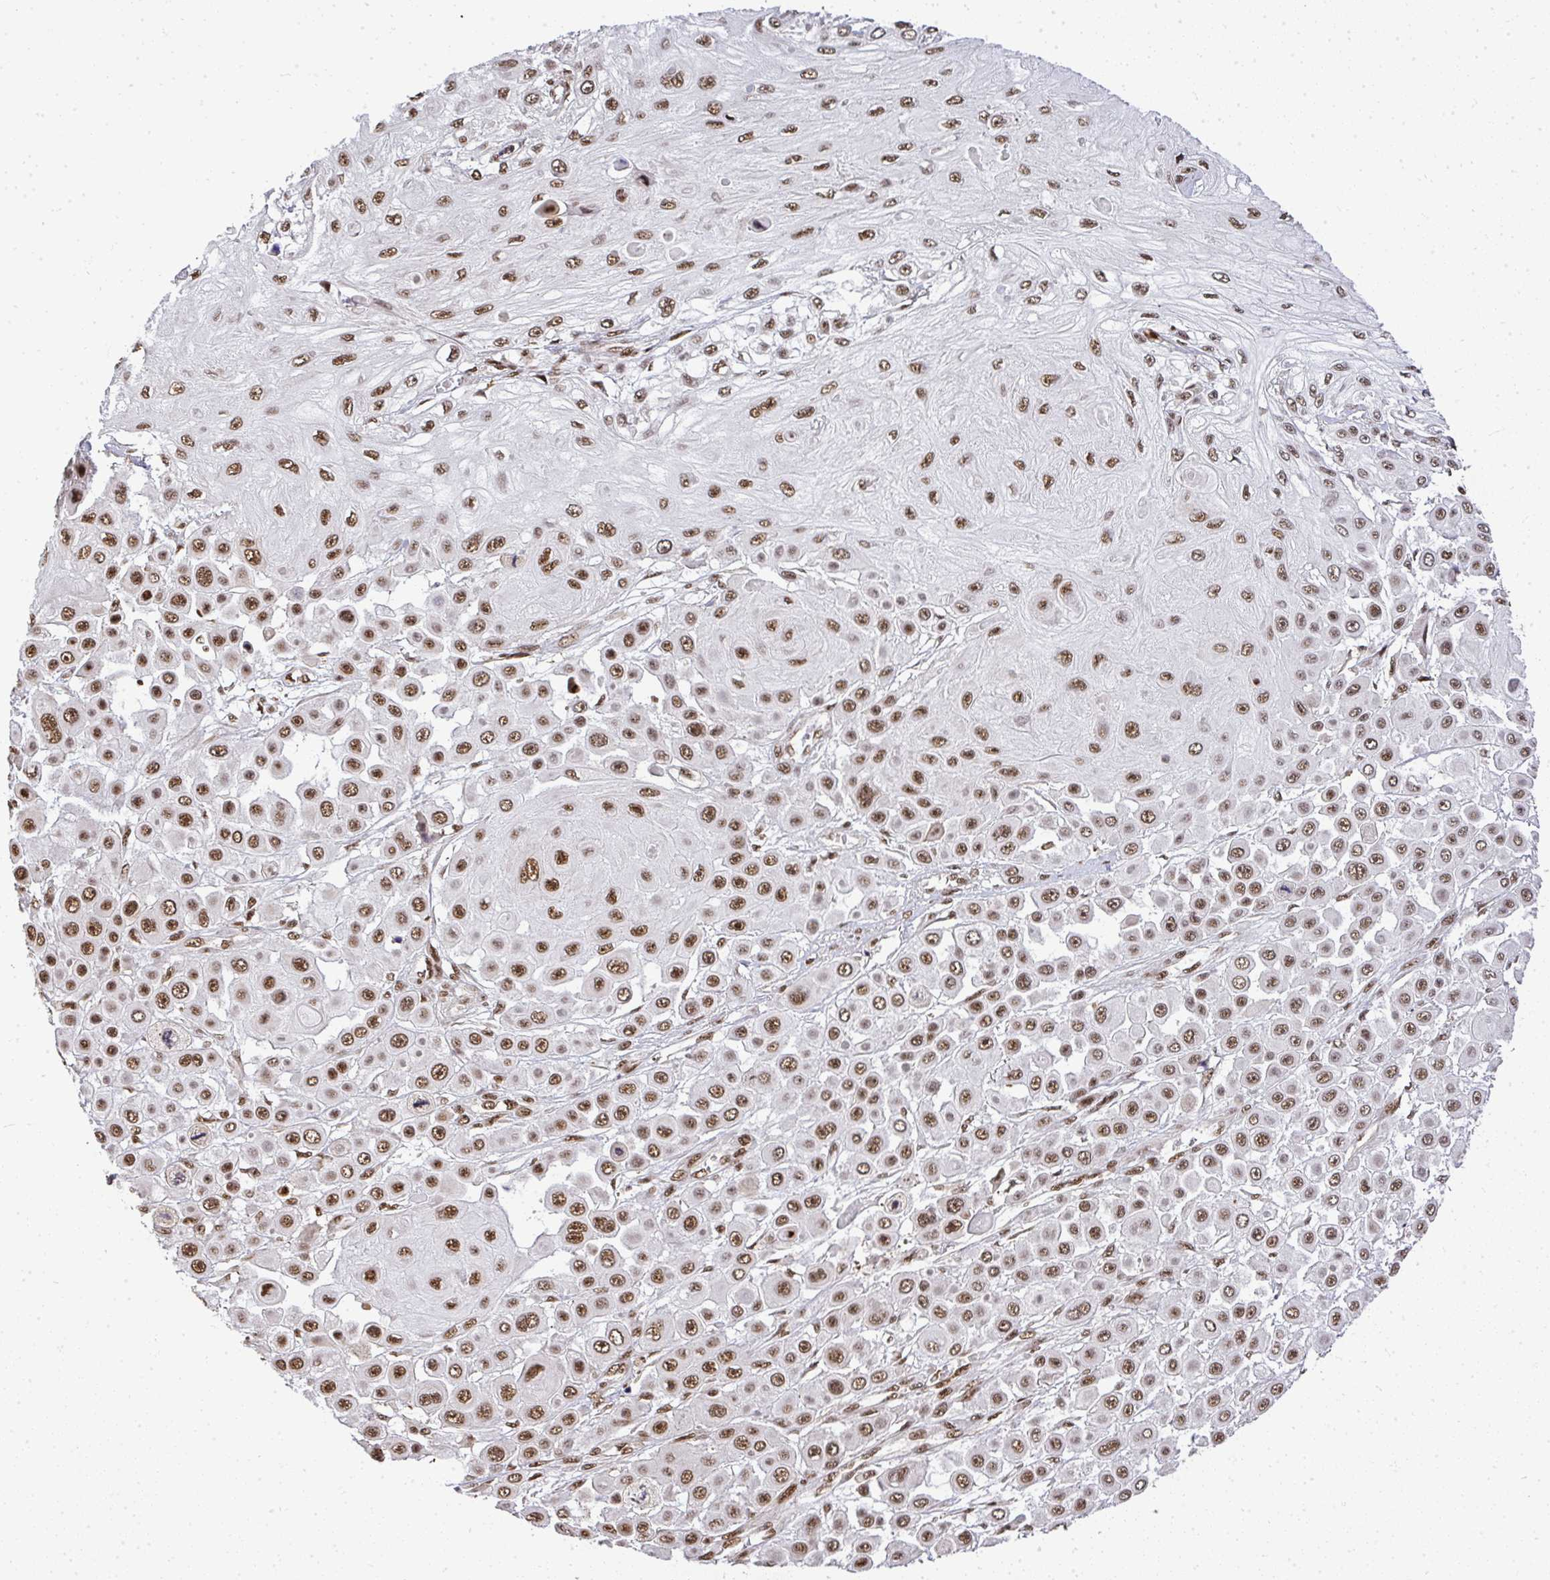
{"staining": {"intensity": "moderate", "quantity": ">75%", "location": "nuclear"}, "tissue": "skin cancer", "cell_type": "Tumor cells", "image_type": "cancer", "snomed": [{"axis": "morphology", "description": "Squamous cell carcinoma, NOS"}, {"axis": "topography", "description": "Skin"}], "caption": "Squamous cell carcinoma (skin) stained with DAB (3,3'-diaminobenzidine) immunohistochemistry exhibits medium levels of moderate nuclear positivity in approximately >75% of tumor cells. (DAB IHC, brown staining for protein, blue staining for nuclei).", "gene": "U2AF1", "patient": {"sex": "male", "age": 67}}